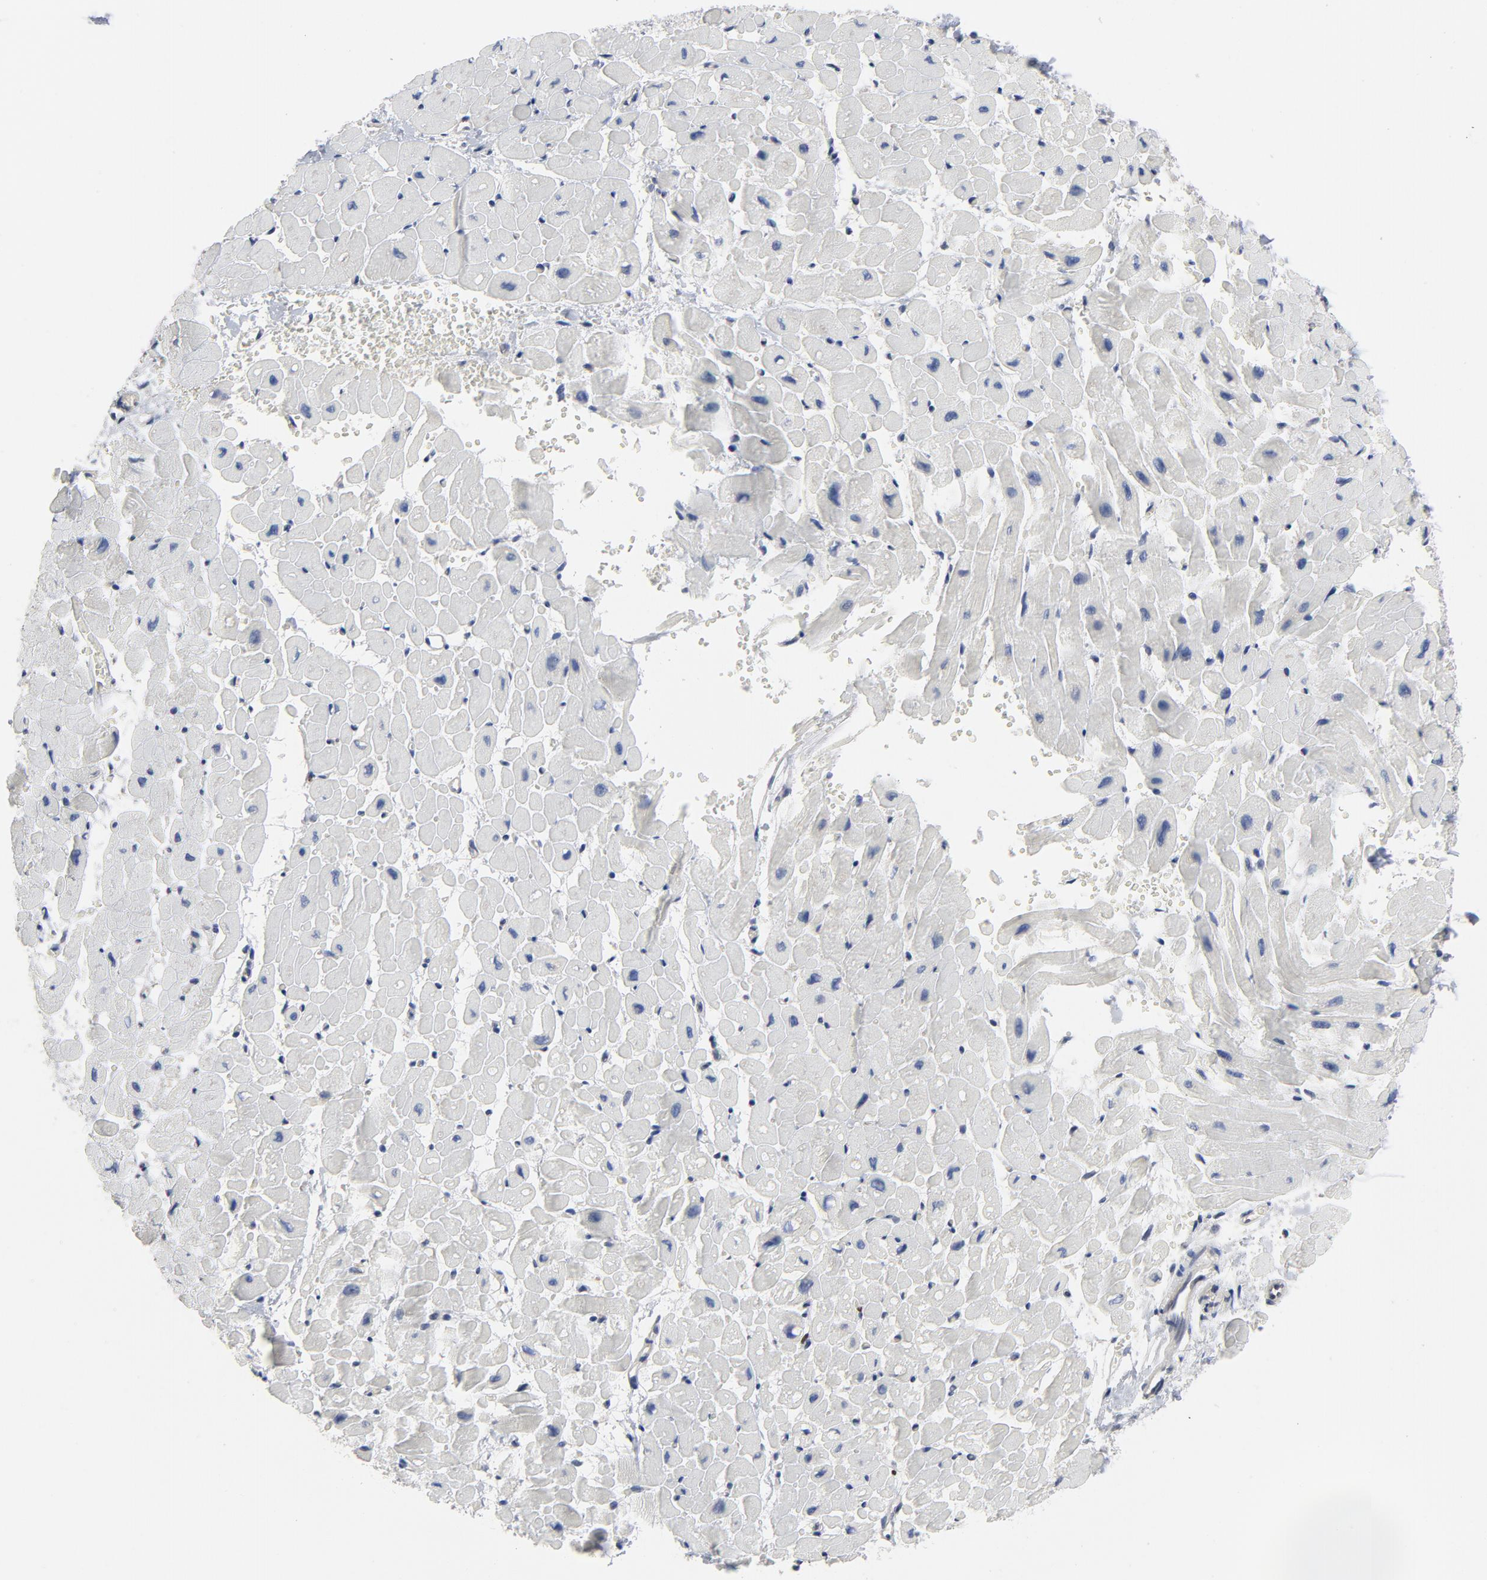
{"staining": {"intensity": "negative", "quantity": "none", "location": "none"}, "tissue": "heart muscle", "cell_type": "Cardiomyocytes", "image_type": "normal", "snomed": [{"axis": "morphology", "description": "Normal tissue, NOS"}, {"axis": "topography", "description": "Heart"}], "caption": "Immunohistochemistry image of normal human heart muscle stained for a protein (brown), which exhibits no staining in cardiomyocytes. (DAB immunohistochemistry with hematoxylin counter stain).", "gene": "NFKB1", "patient": {"sex": "male", "age": 45}}